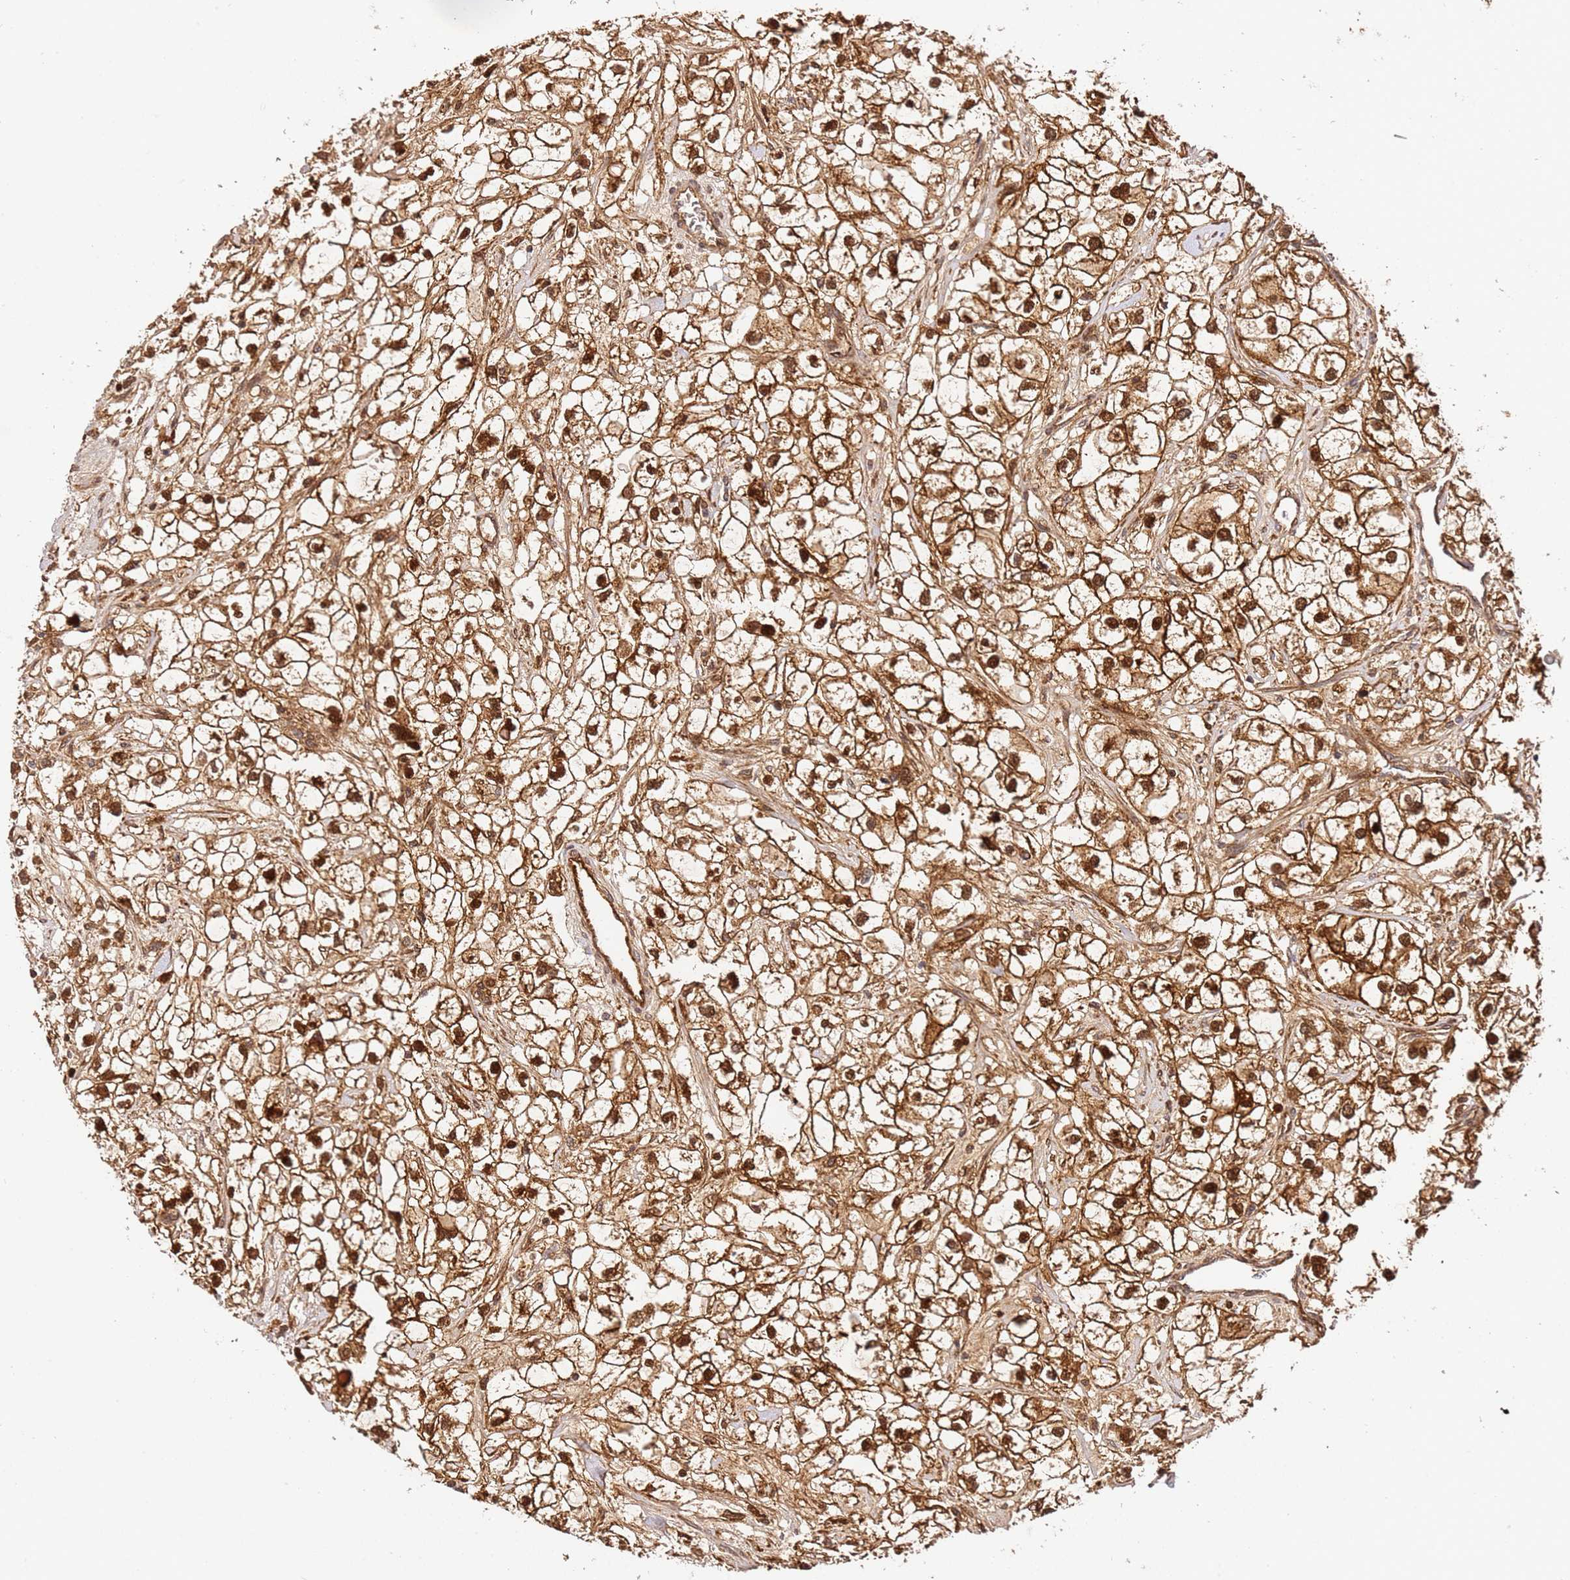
{"staining": {"intensity": "strong", "quantity": ">75%", "location": "cytoplasmic/membranous,nuclear"}, "tissue": "renal cancer", "cell_type": "Tumor cells", "image_type": "cancer", "snomed": [{"axis": "morphology", "description": "Adenocarcinoma, NOS"}, {"axis": "topography", "description": "Kidney"}], "caption": "IHC staining of renal cancer (adenocarcinoma), which displays high levels of strong cytoplasmic/membranous and nuclear staining in about >75% of tumor cells indicating strong cytoplasmic/membranous and nuclear protein positivity. The staining was performed using DAB (brown) for protein detection and nuclei were counterstained in hematoxylin (blue).", "gene": "SMOX", "patient": {"sex": "male", "age": 59}}